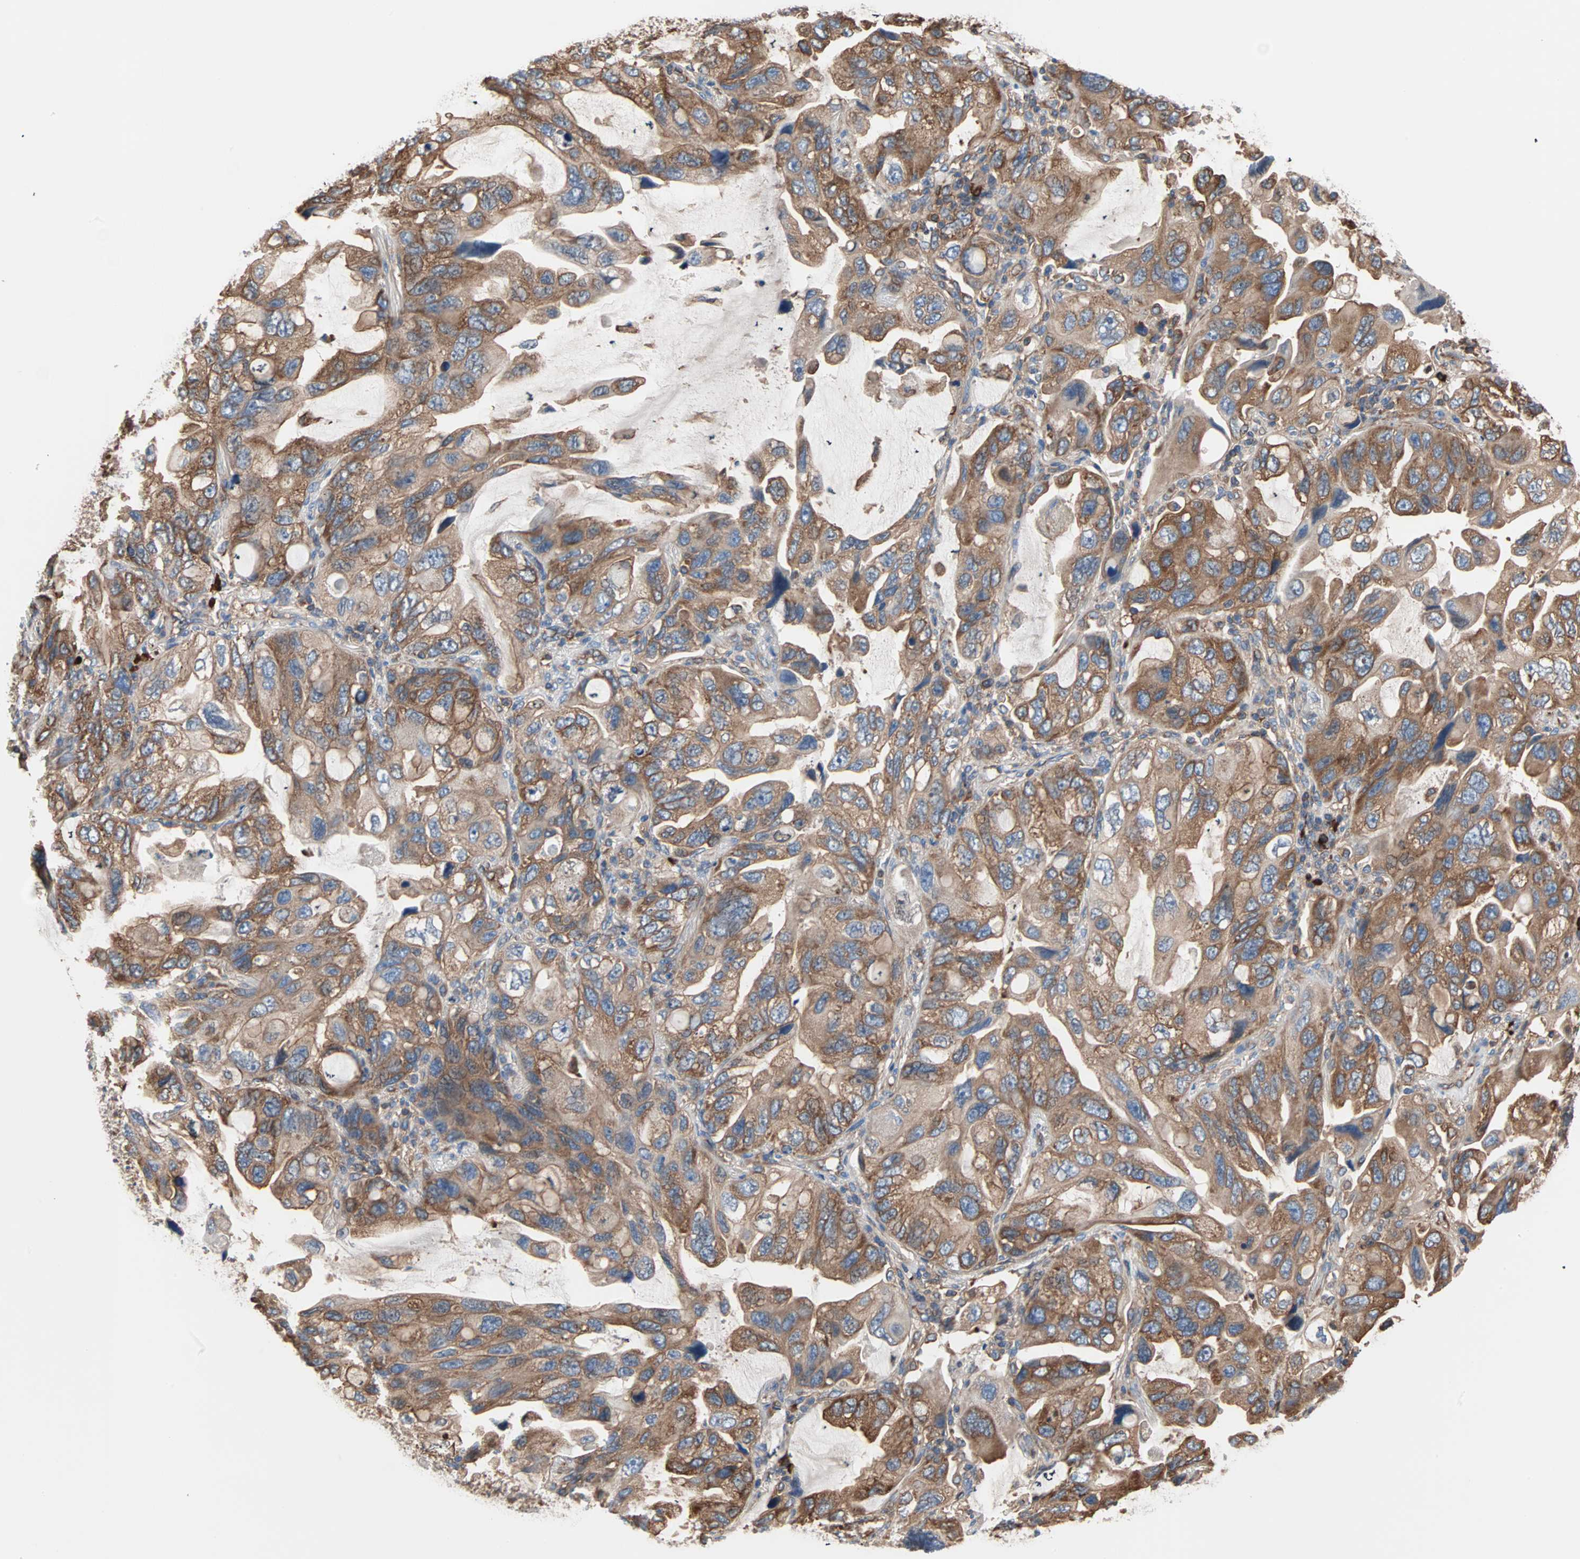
{"staining": {"intensity": "moderate", "quantity": ">75%", "location": "cytoplasmic/membranous"}, "tissue": "lung cancer", "cell_type": "Tumor cells", "image_type": "cancer", "snomed": [{"axis": "morphology", "description": "Squamous cell carcinoma, NOS"}, {"axis": "topography", "description": "Lung"}], "caption": "A histopathology image showing moderate cytoplasmic/membranous expression in approximately >75% of tumor cells in lung cancer (squamous cell carcinoma), as visualized by brown immunohistochemical staining.", "gene": "EEF2", "patient": {"sex": "female", "age": 73}}